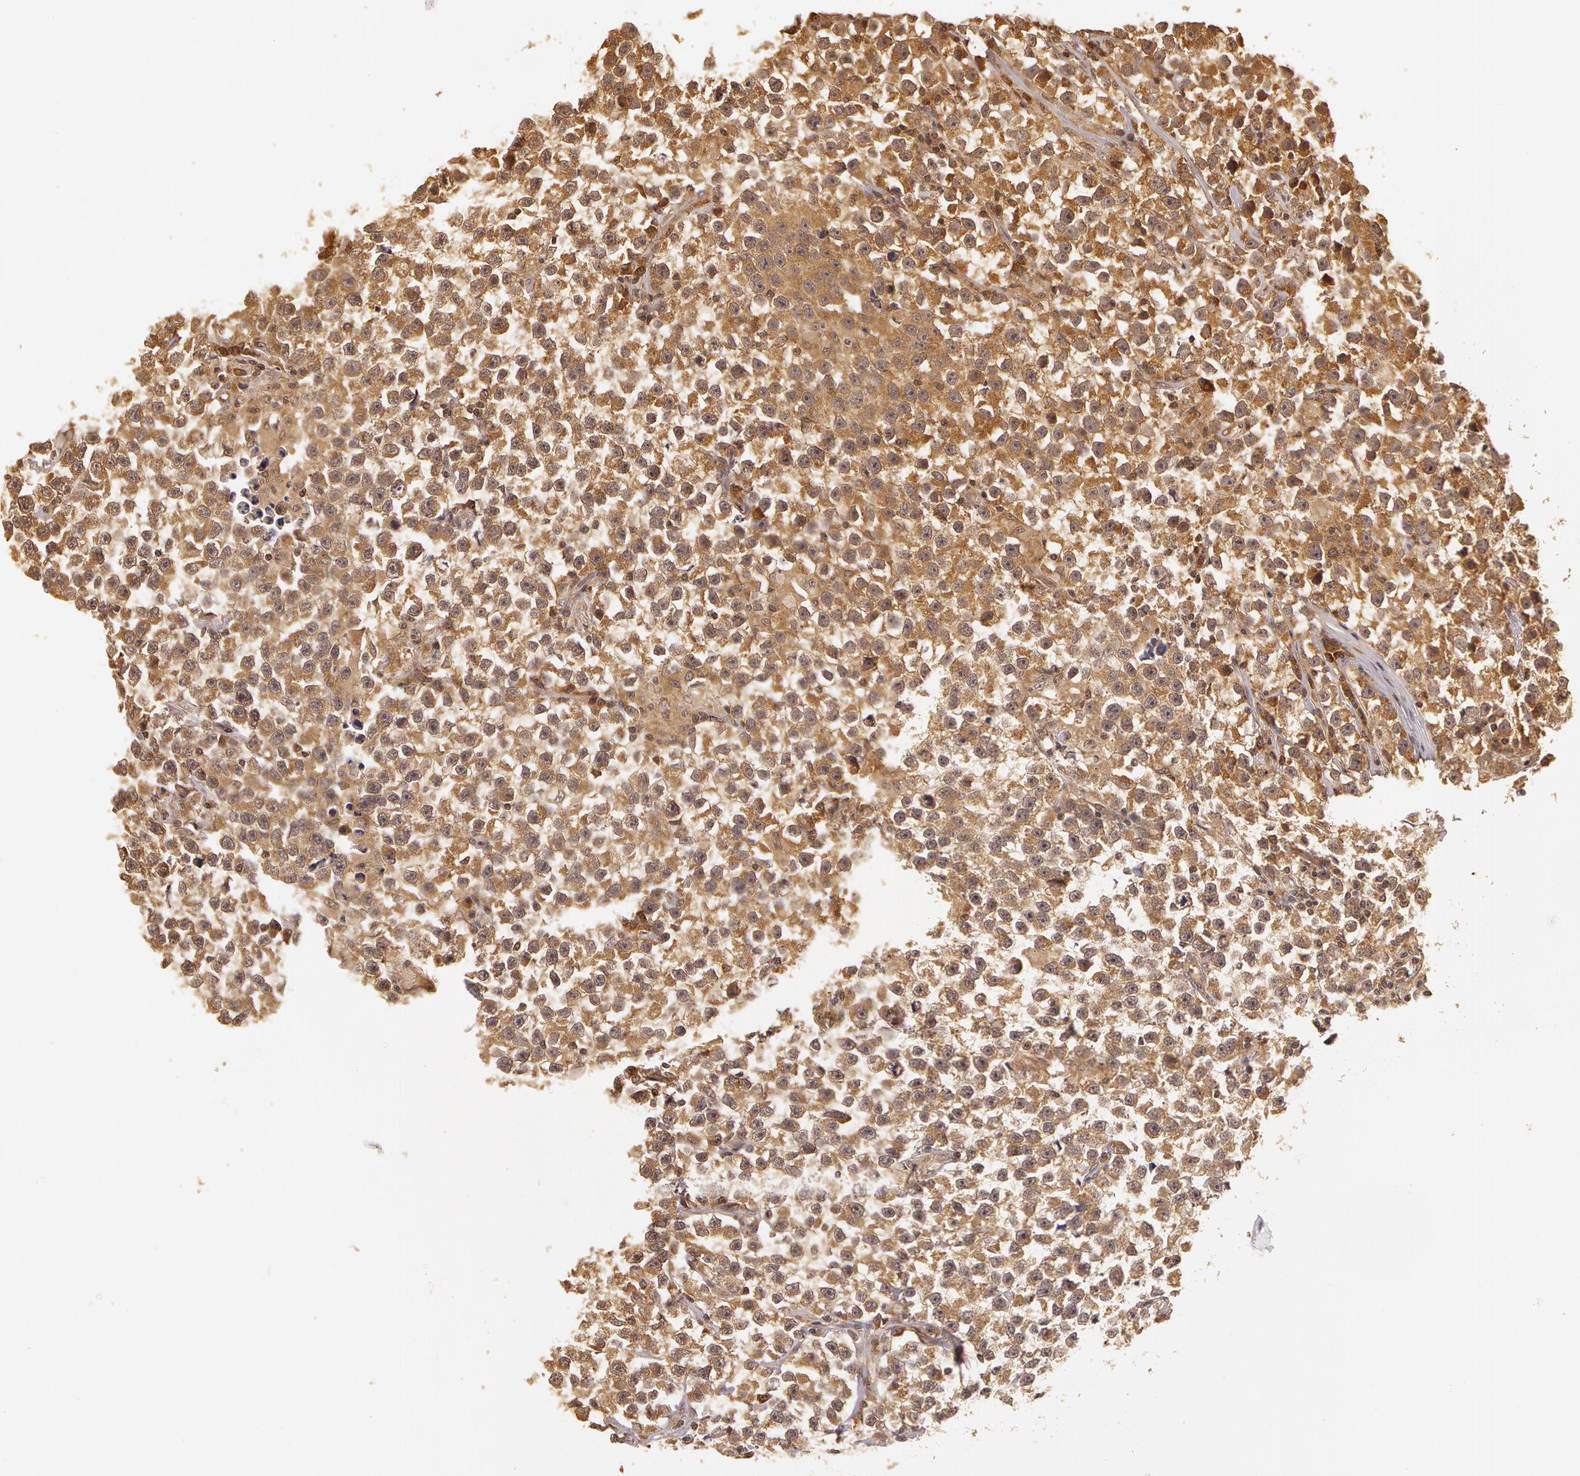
{"staining": {"intensity": "moderate", "quantity": ">75%", "location": "cytoplasmic/membranous"}, "tissue": "testis cancer", "cell_type": "Tumor cells", "image_type": "cancer", "snomed": [{"axis": "morphology", "description": "Seminoma, NOS"}, {"axis": "topography", "description": "Testis"}], "caption": "Protein analysis of seminoma (testis) tissue reveals moderate cytoplasmic/membranous expression in approximately >75% of tumor cells. Using DAB (3,3'-diaminobenzidine) (brown) and hematoxylin (blue) stains, captured at high magnification using brightfield microscopy.", "gene": "ASCC2", "patient": {"sex": "male", "age": 33}}